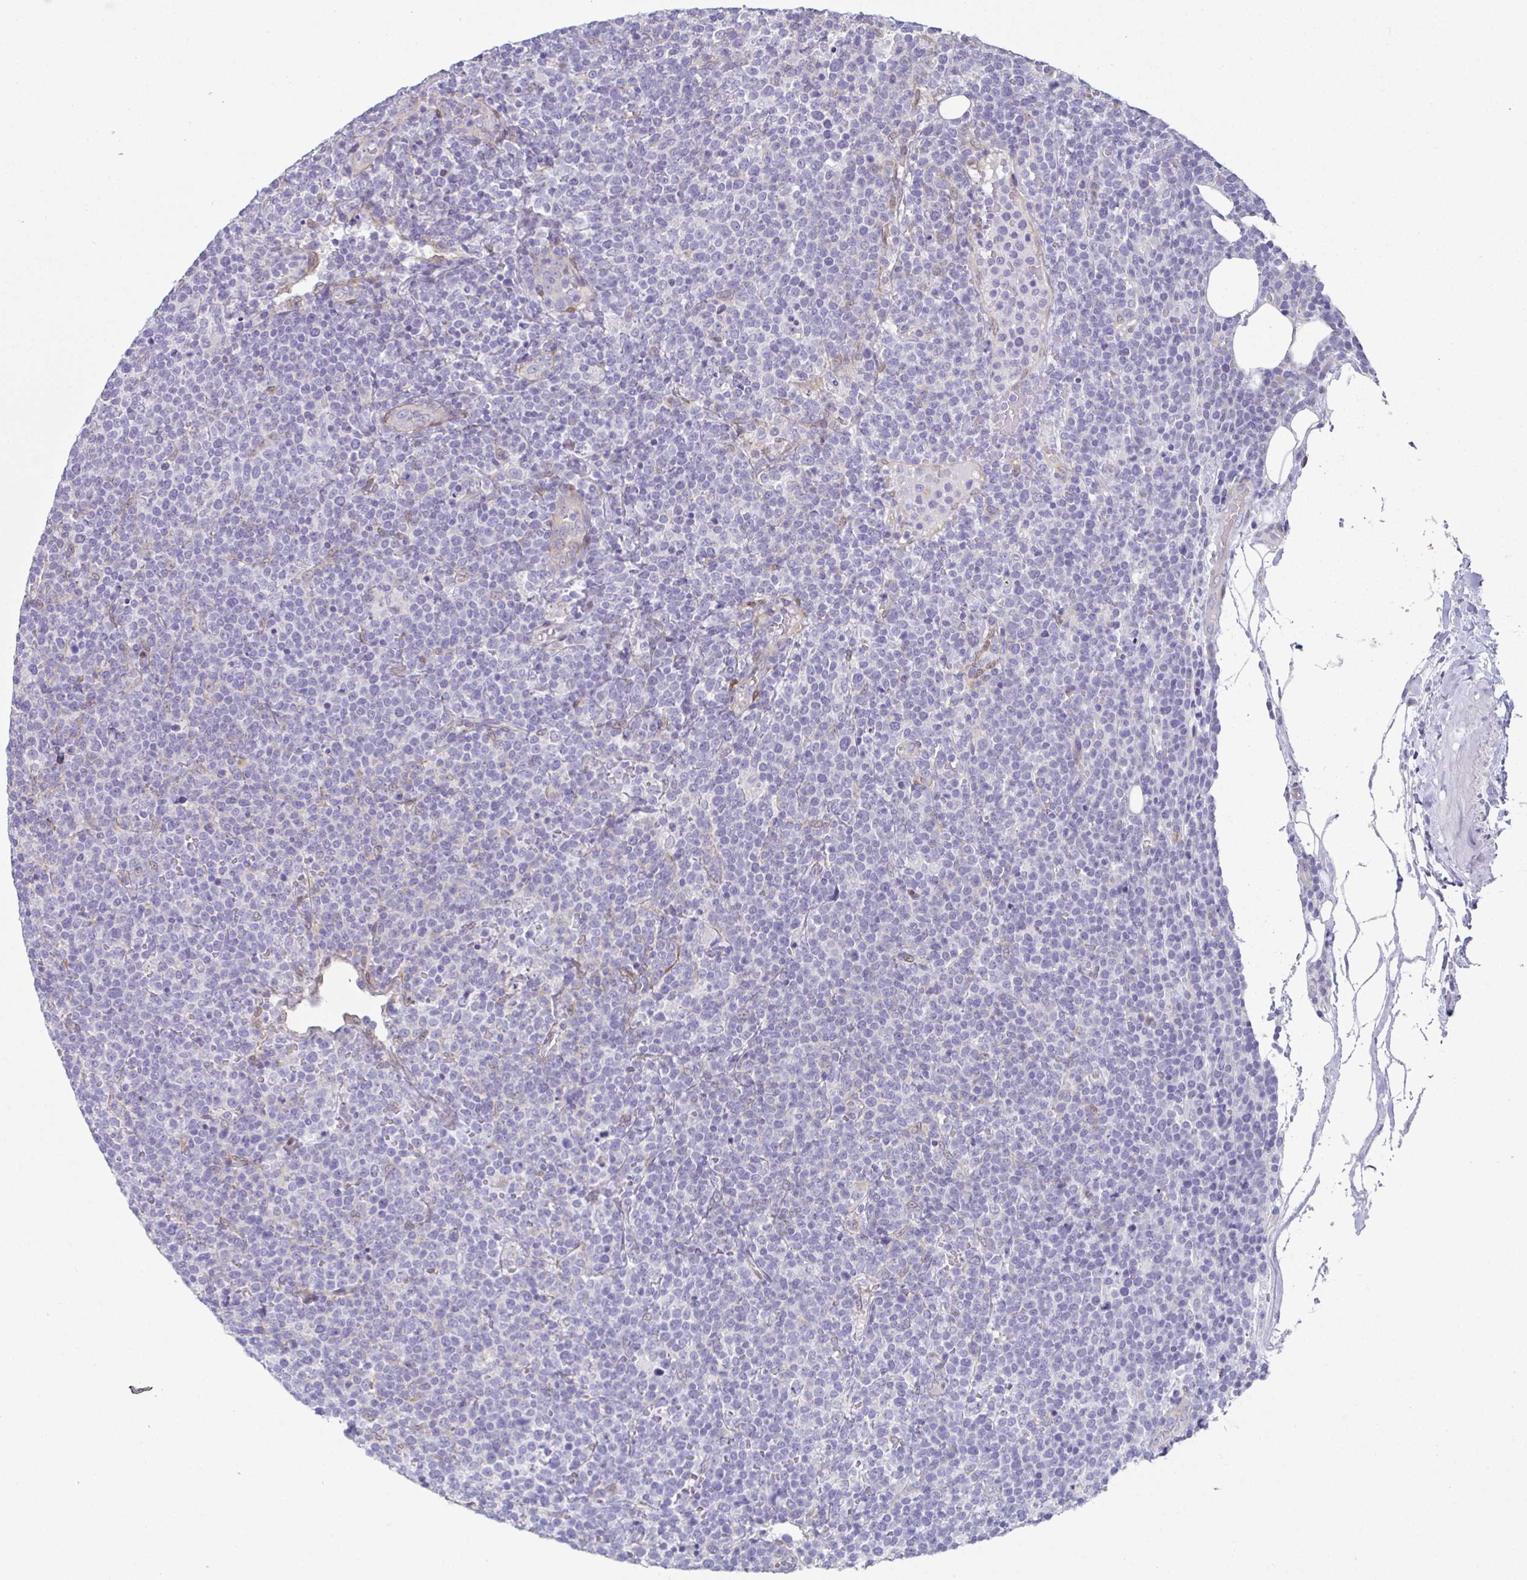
{"staining": {"intensity": "negative", "quantity": "none", "location": "none"}, "tissue": "lymphoma", "cell_type": "Tumor cells", "image_type": "cancer", "snomed": [{"axis": "morphology", "description": "Malignant lymphoma, non-Hodgkin's type, High grade"}, {"axis": "topography", "description": "Lymph node"}], "caption": "Tumor cells are negative for protein expression in human lymphoma.", "gene": "RBP1", "patient": {"sex": "male", "age": 61}}